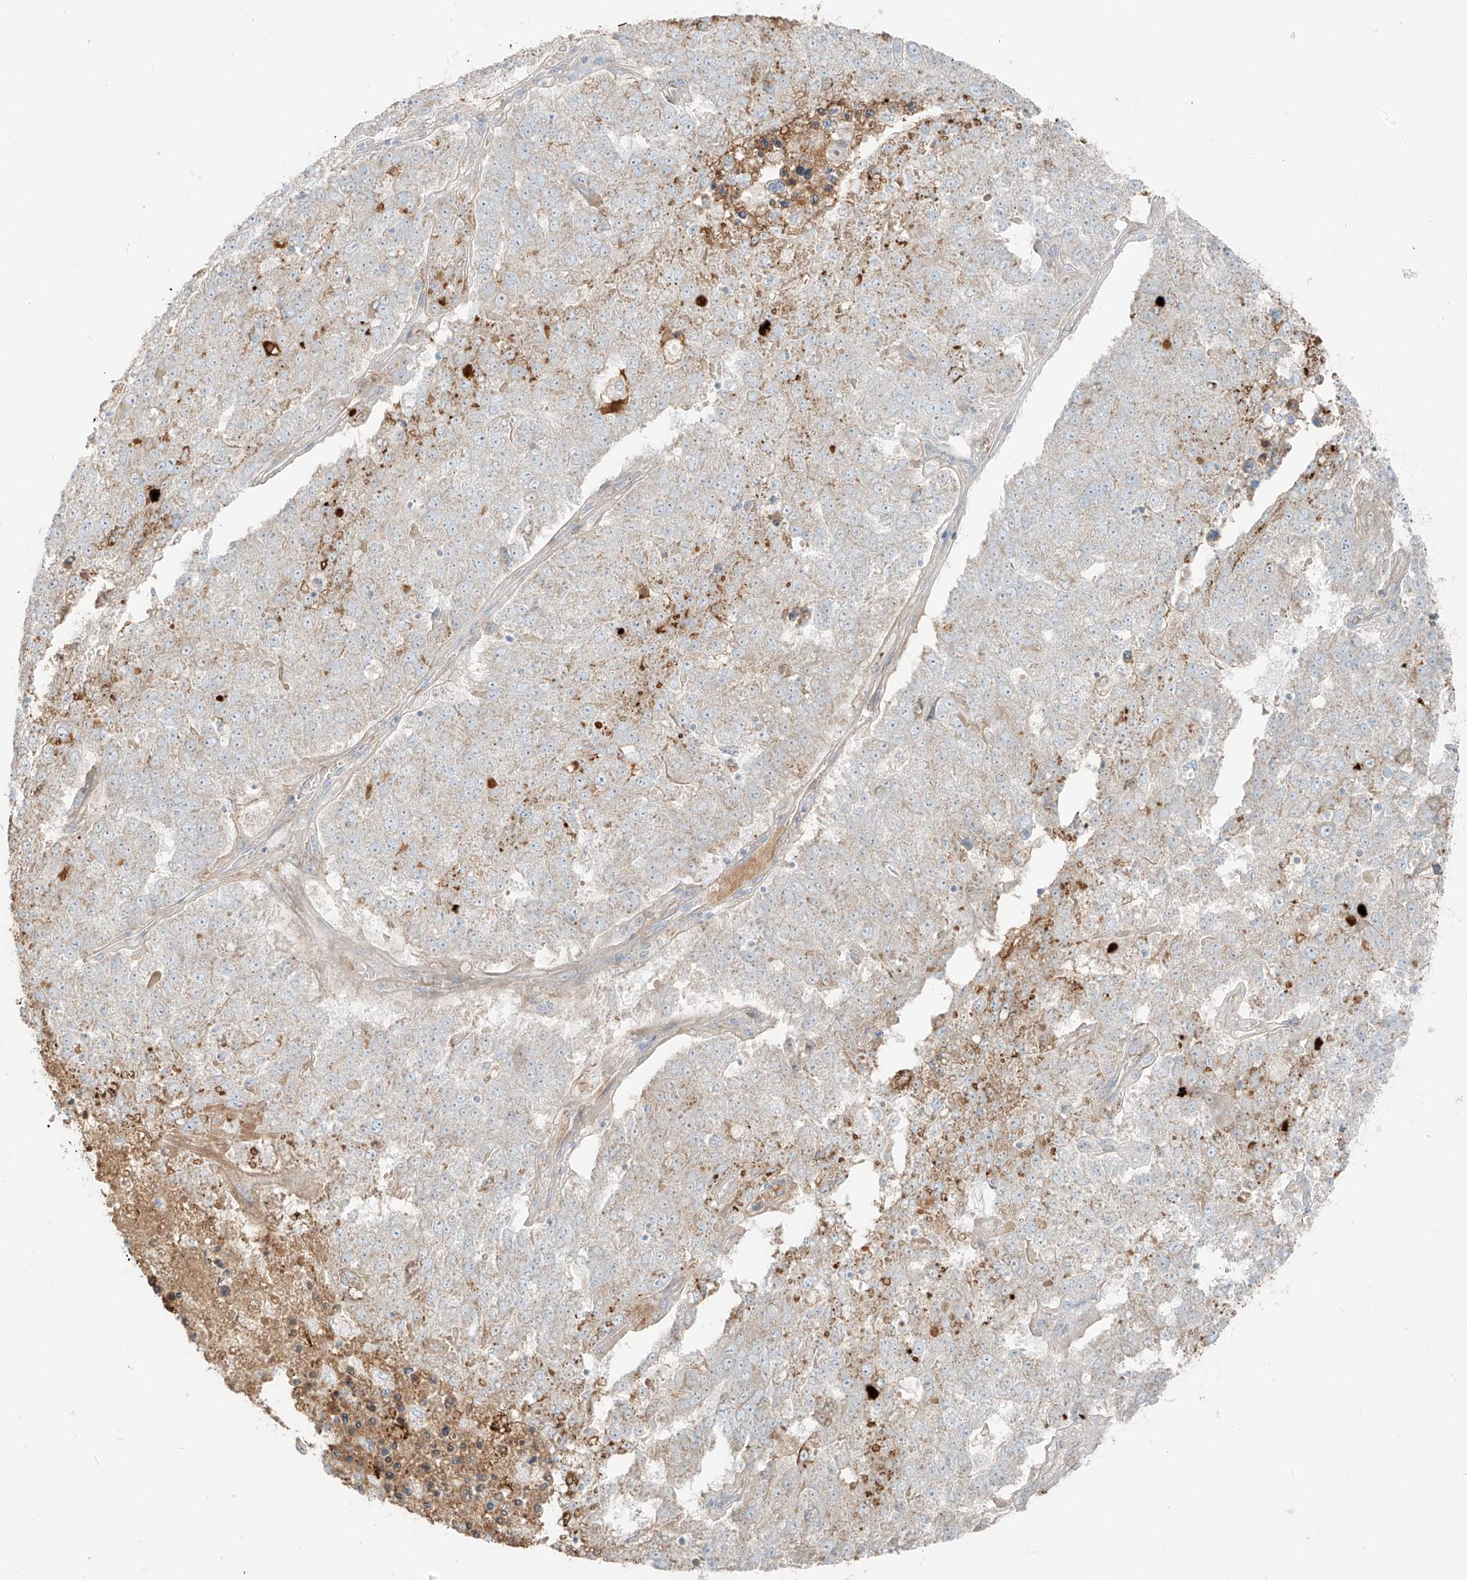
{"staining": {"intensity": "negative", "quantity": "none", "location": "none"}, "tissue": "pancreatic cancer", "cell_type": "Tumor cells", "image_type": "cancer", "snomed": [{"axis": "morphology", "description": "Adenocarcinoma, NOS"}, {"axis": "topography", "description": "Pancreas"}], "caption": "Micrograph shows no significant protein staining in tumor cells of pancreatic cancer. (DAB (3,3'-diaminobenzidine) immunohistochemistry with hematoxylin counter stain).", "gene": "FSTL1", "patient": {"sex": "female", "age": 61}}